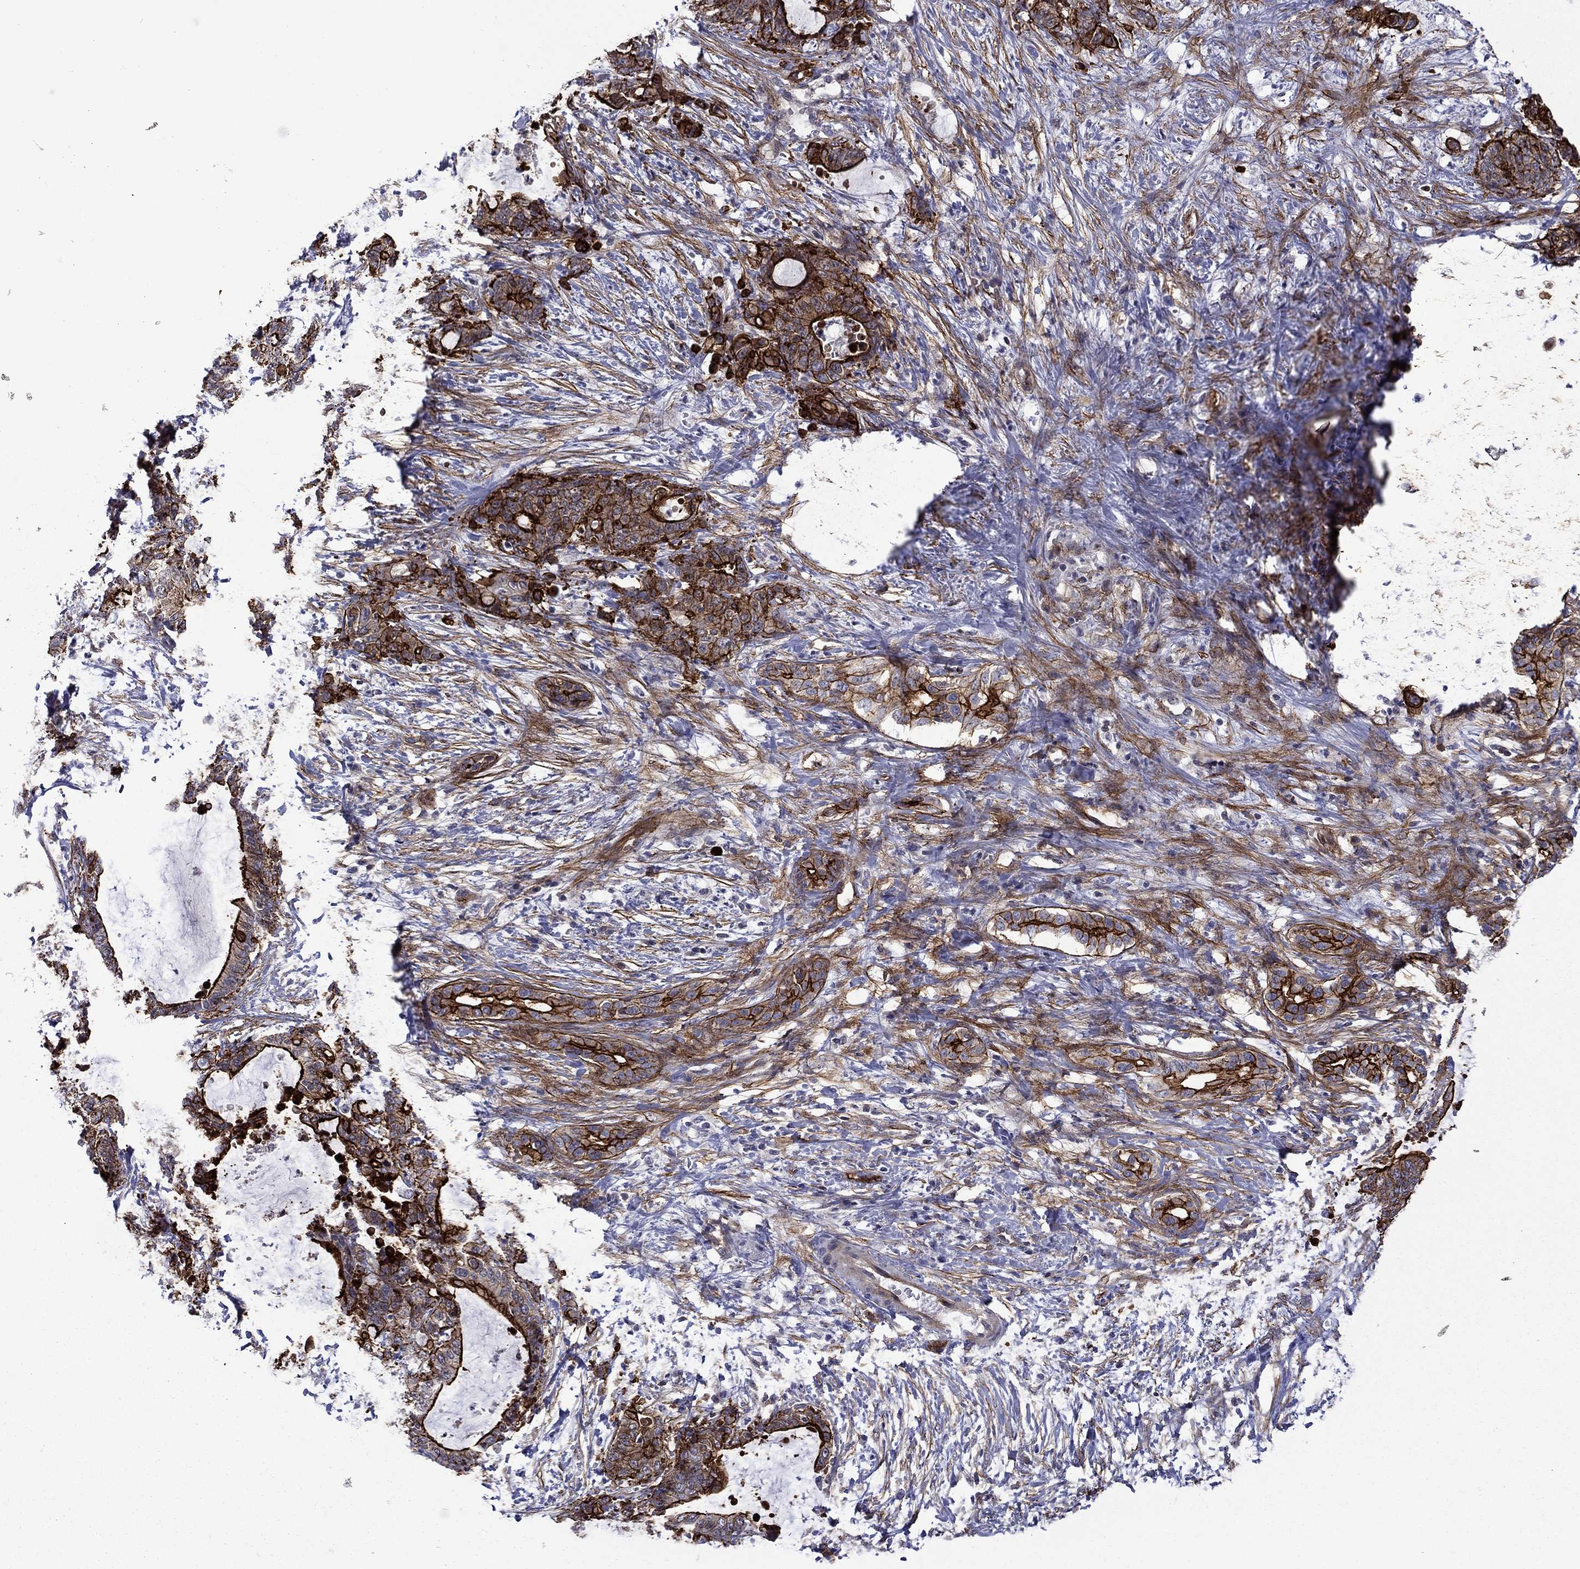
{"staining": {"intensity": "strong", "quantity": ">75%", "location": "cytoplasmic/membranous"}, "tissue": "liver cancer", "cell_type": "Tumor cells", "image_type": "cancer", "snomed": [{"axis": "morphology", "description": "Cholangiocarcinoma"}, {"axis": "topography", "description": "Liver"}], "caption": "IHC histopathology image of liver cancer stained for a protein (brown), which reveals high levels of strong cytoplasmic/membranous positivity in approximately >75% of tumor cells.", "gene": "LMO7", "patient": {"sex": "female", "age": 73}}